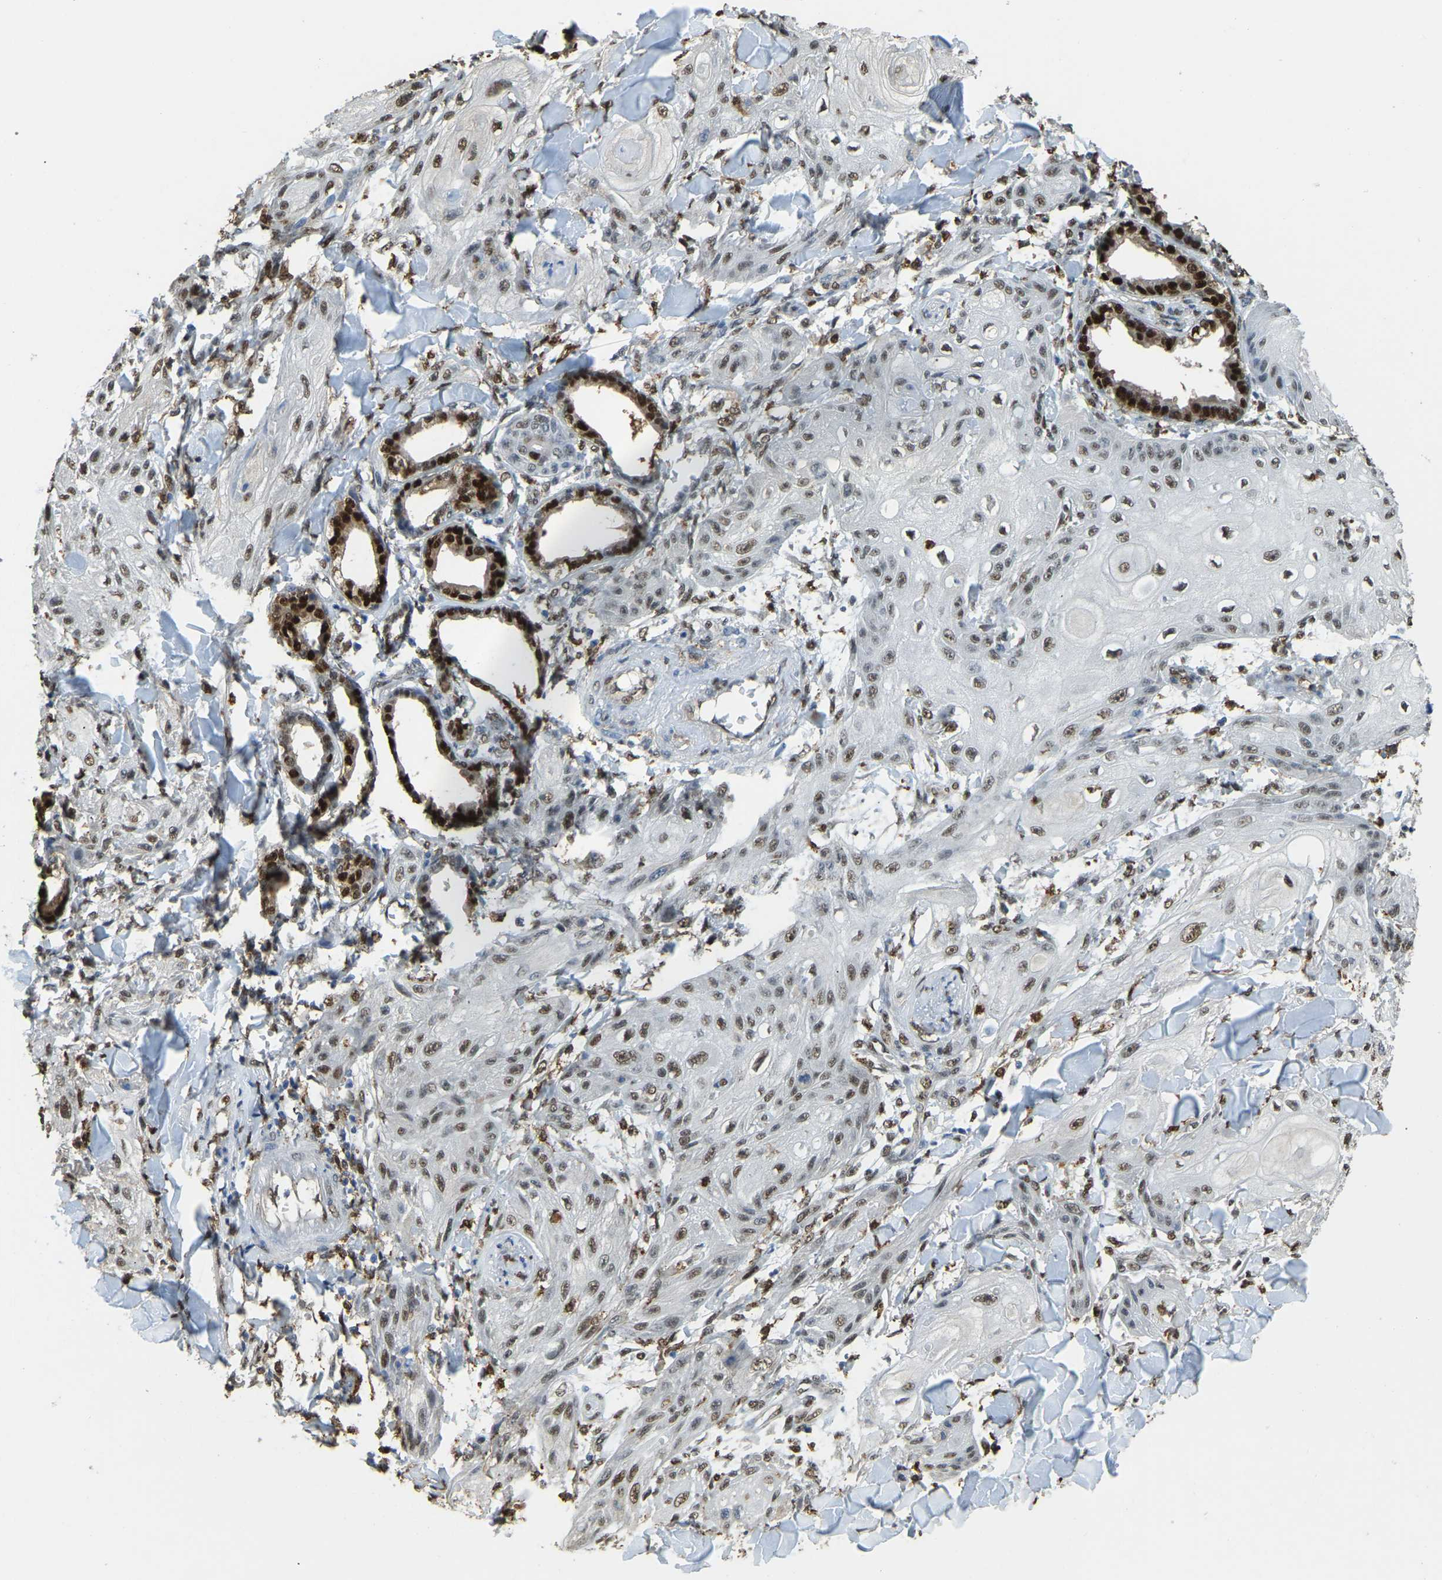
{"staining": {"intensity": "moderate", "quantity": ">75%", "location": "nuclear"}, "tissue": "skin cancer", "cell_type": "Tumor cells", "image_type": "cancer", "snomed": [{"axis": "morphology", "description": "Squamous cell carcinoma, NOS"}, {"axis": "topography", "description": "Skin"}], "caption": "A histopathology image of human skin cancer (squamous cell carcinoma) stained for a protein exhibits moderate nuclear brown staining in tumor cells. The protein of interest is stained brown, and the nuclei are stained in blue (DAB (3,3'-diaminobenzidine) IHC with brightfield microscopy, high magnification).", "gene": "NANS", "patient": {"sex": "male", "age": 74}}